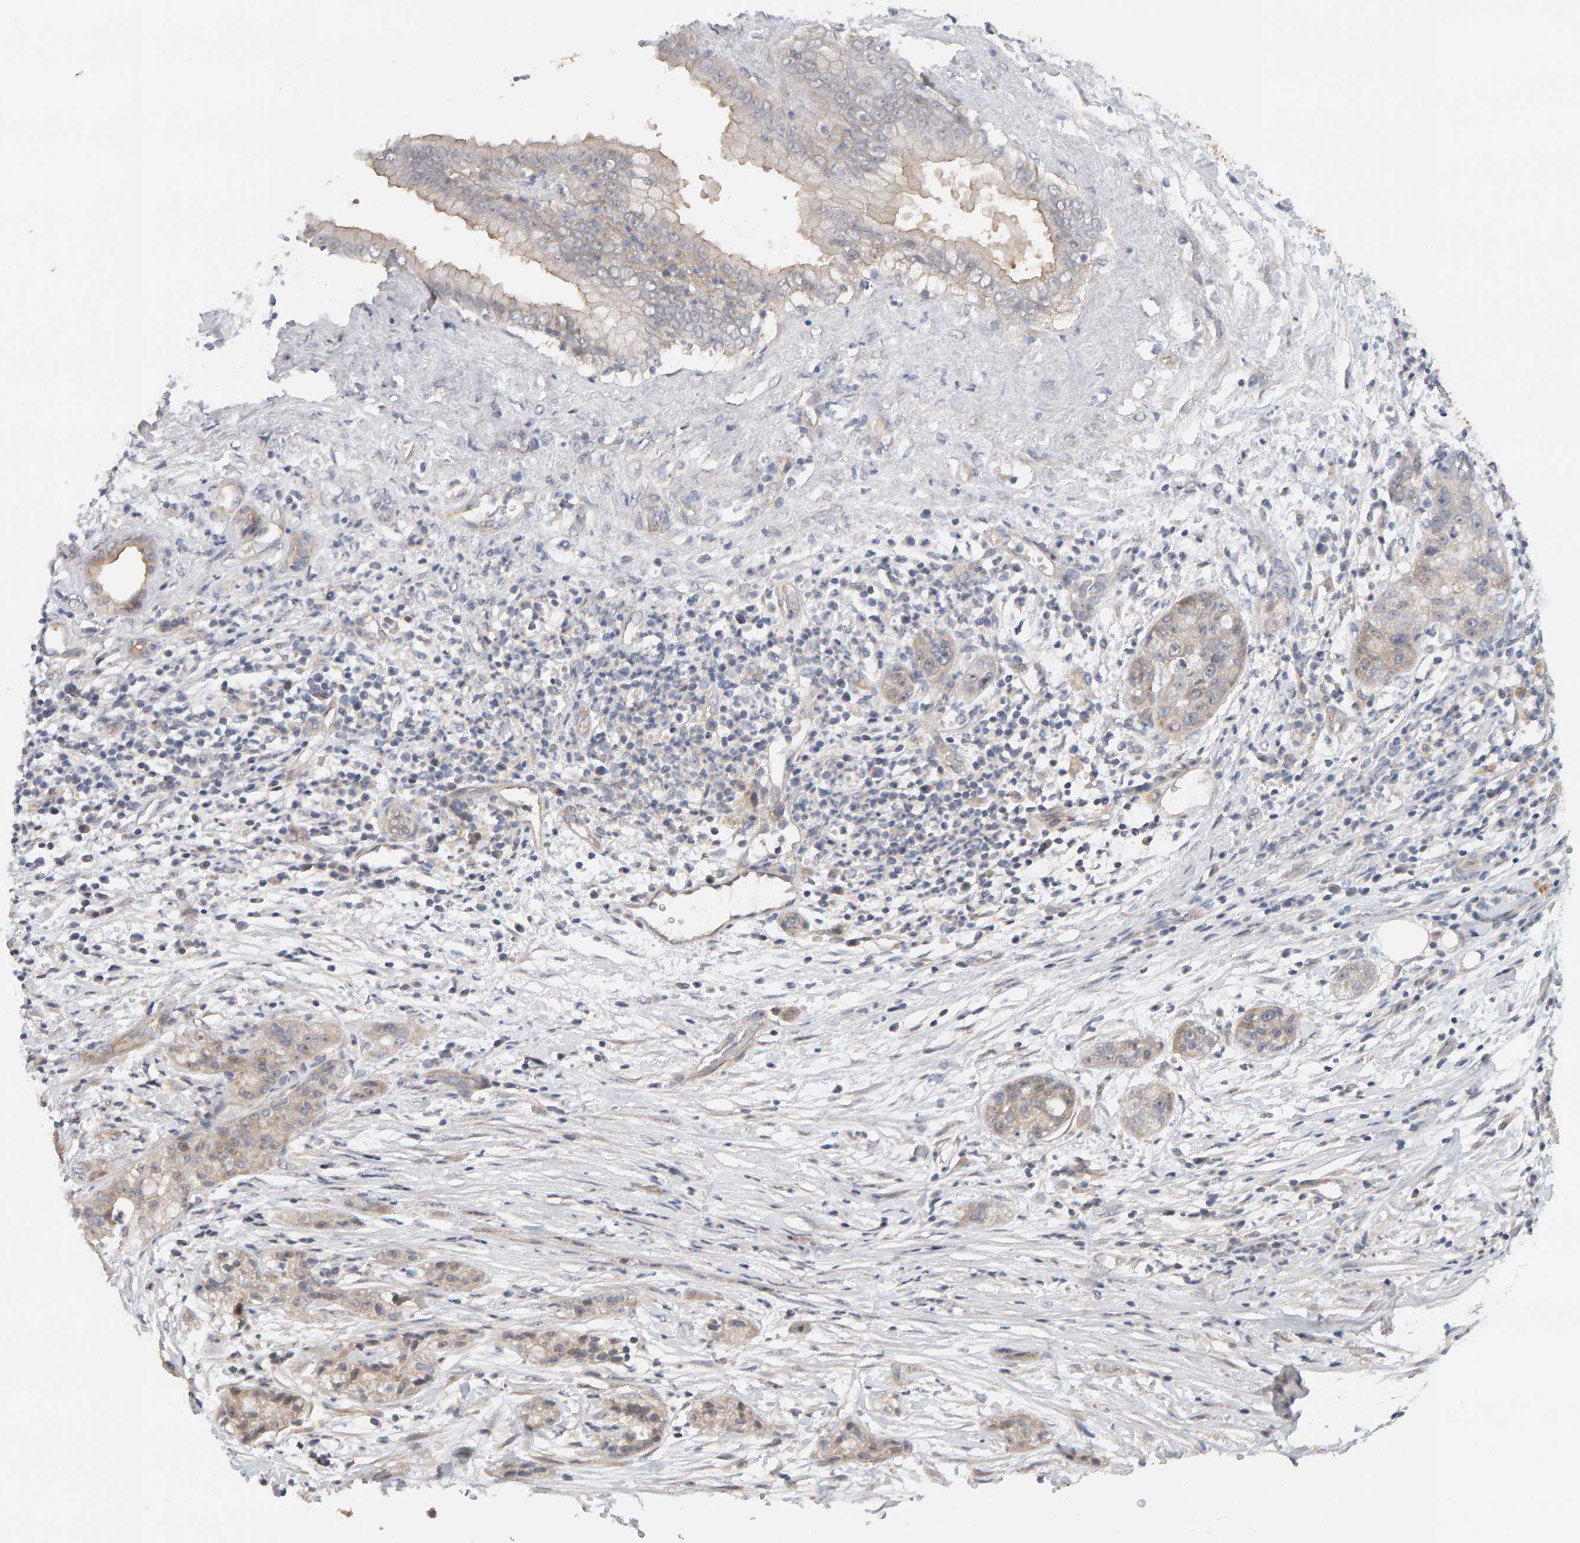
{"staining": {"intensity": "weak", "quantity": "<25%", "location": "cytoplasmic/membranous"}, "tissue": "pancreatic cancer", "cell_type": "Tumor cells", "image_type": "cancer", "snomed": [{"axis": "morphology", "description": "Adenocarcinoma, NOS"}, {"axis": "topography", "description": "Pancreas"}], "caption": "High magnification brightfield microscopy of pancreatic cancer stained with DAB (3,3'-diaminobenzidine) (brown) and counterstained with hematoxylin (blue): tumor cells show no significant expression.", "gene": "PPP1R16A", "patient": {"sex": "female", "age": 78}}